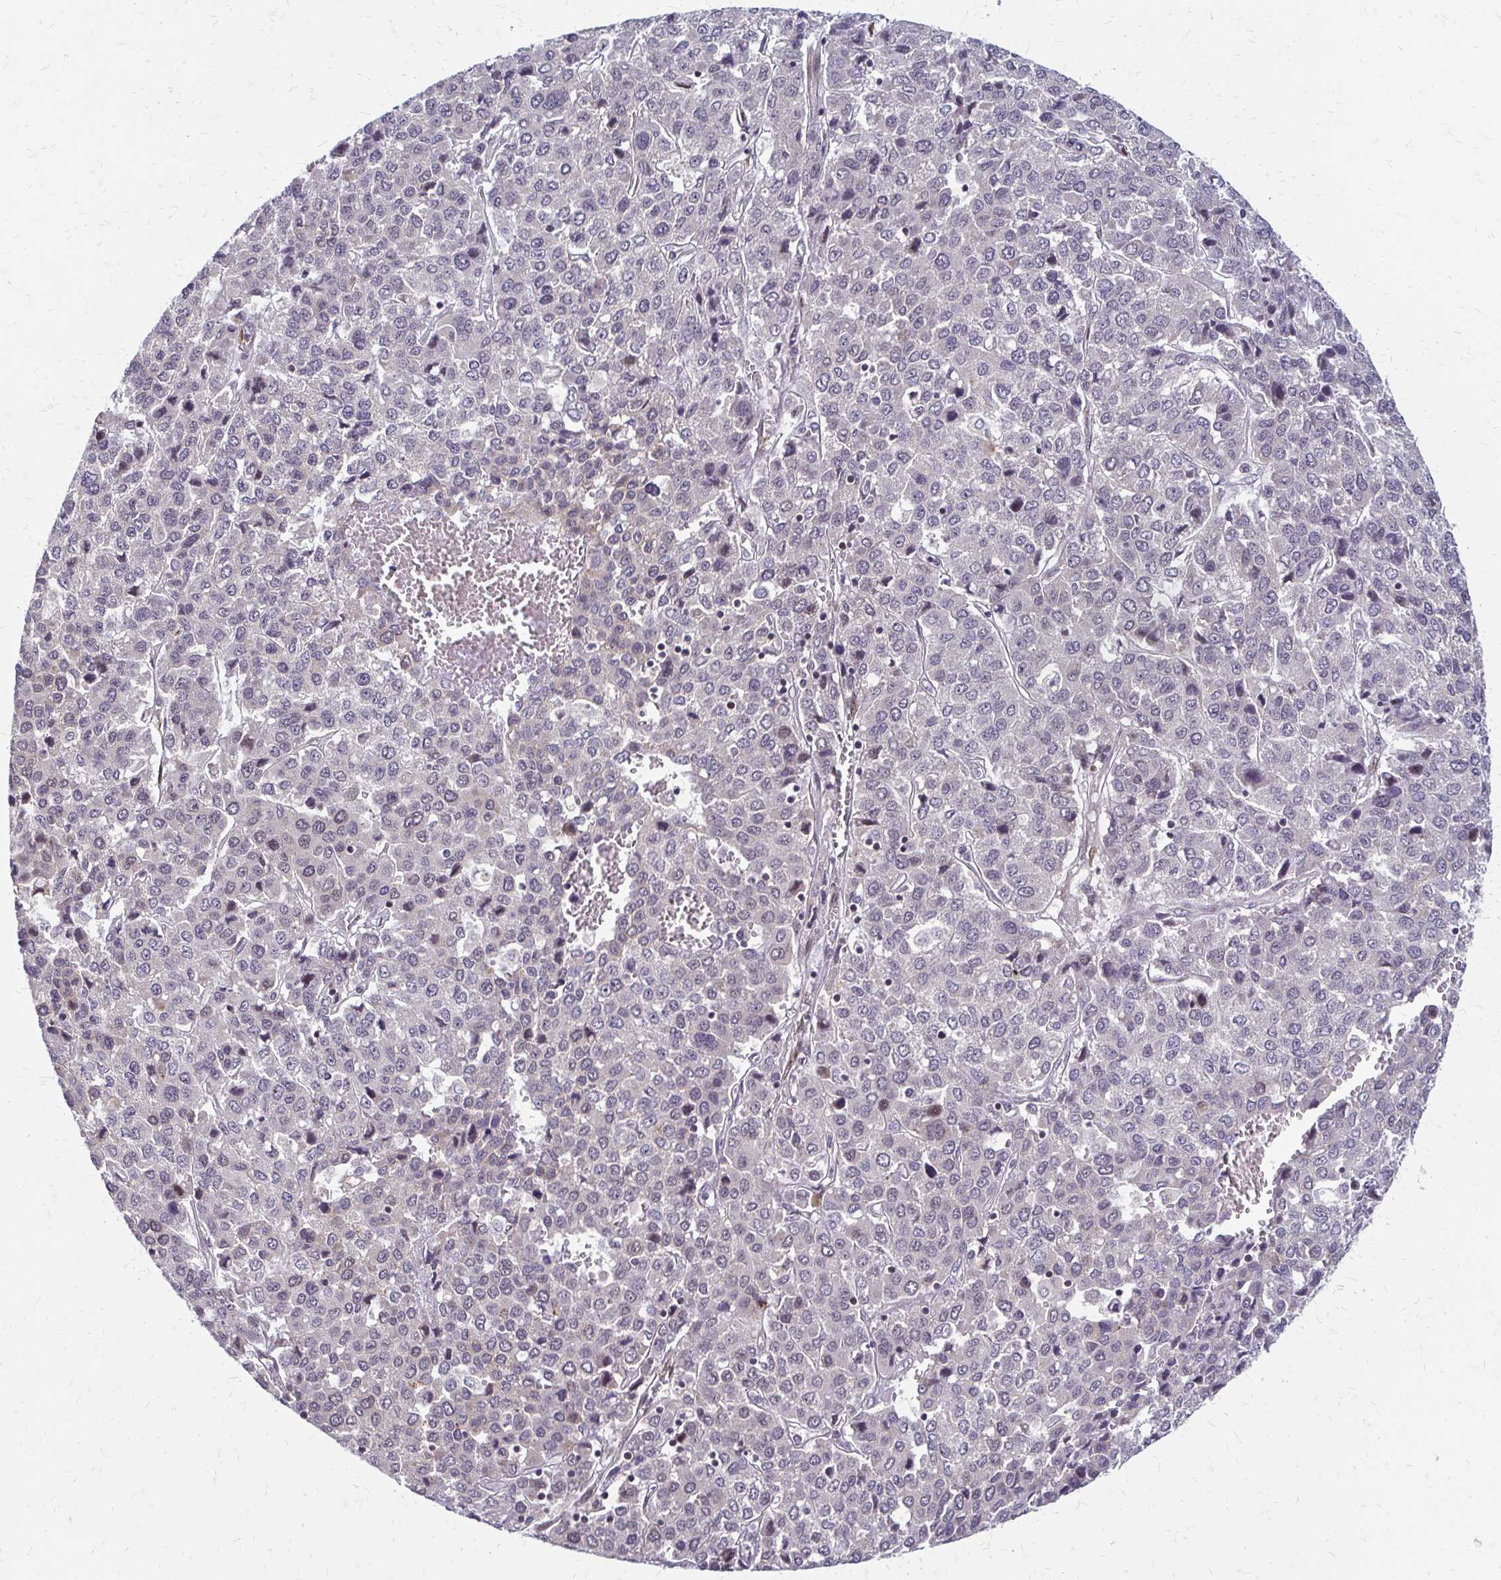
{"staining": {"intensity": "negative", "quantity": "none", "location": "none"}, "tissue": "liver cancer", "cell_type": "Tumor cells", "image_type": "cancer", "snomed": [{"axis": "morphology", "description": "Carcinoma, Hepatocellular, NOS"}, {"axis": "topography", "description": "Liver"}], "caption": "Micrograph shows no protein expression in tumor cells of hepatocellular carcinoma (liver) tissue.", "gene": "TRIR", "patient": {"sex": "male", "age": 69}}